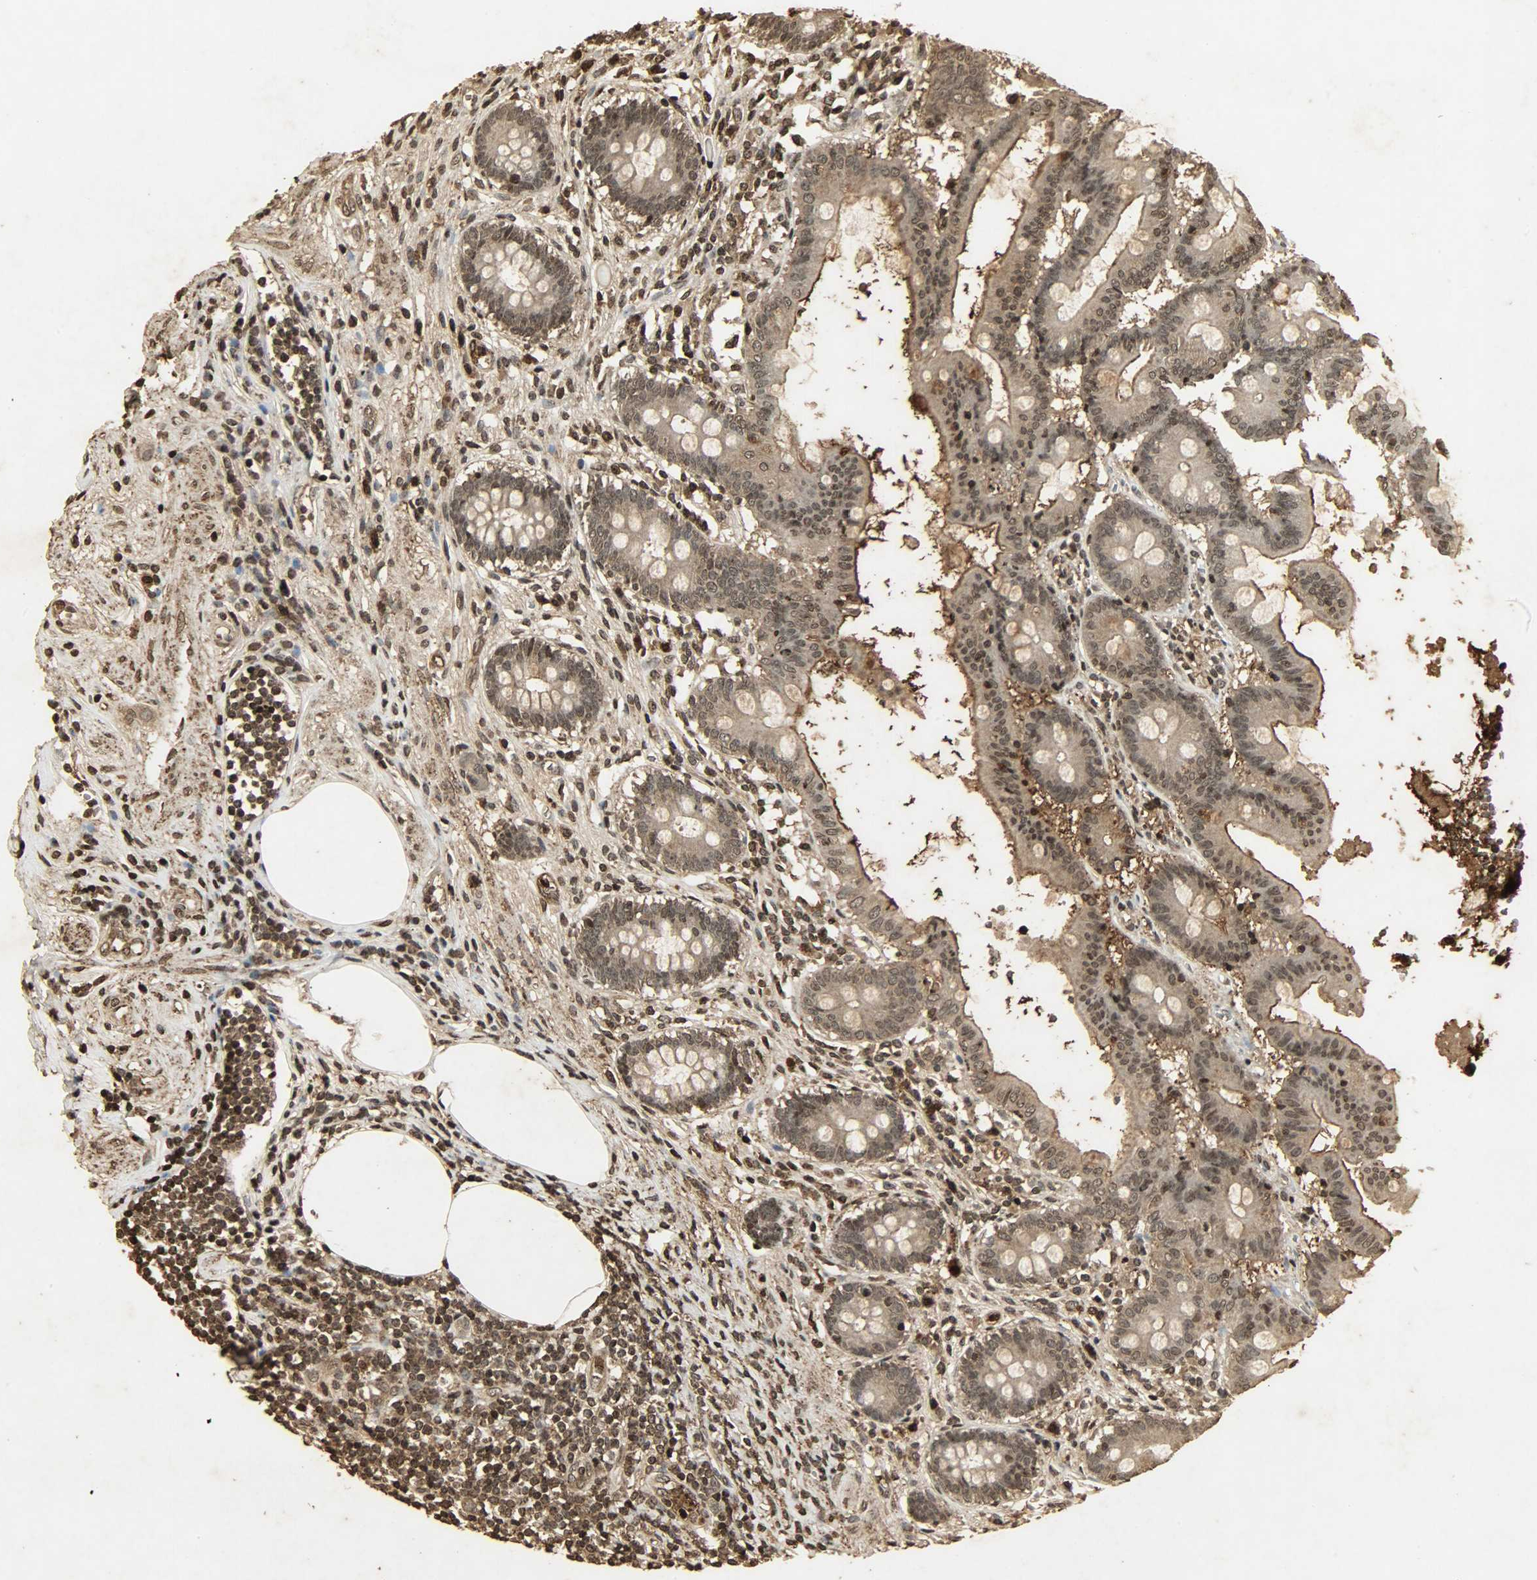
{"staining": {"intensity": "strong", "quantity": ">75%", "location": "cytoplasmic/membranous,nuclear"}, "tissue": "appendix", "cell_type": "Glandular cells", "image_type": "normal", "snomed": [{"axis": "morphology", "description": "Normal tissue, NOS"}, {"axis": "topography", "description": "Appendix"}], "caption": "Normal appendix was stained to show a protein in brown. There is high levels of strong cytoplasmic/membranous,nuclear positivity in about >75% of glandular cells.", "gene": "PPP3R1", "patient": {"sex": "female", "age": 50}}